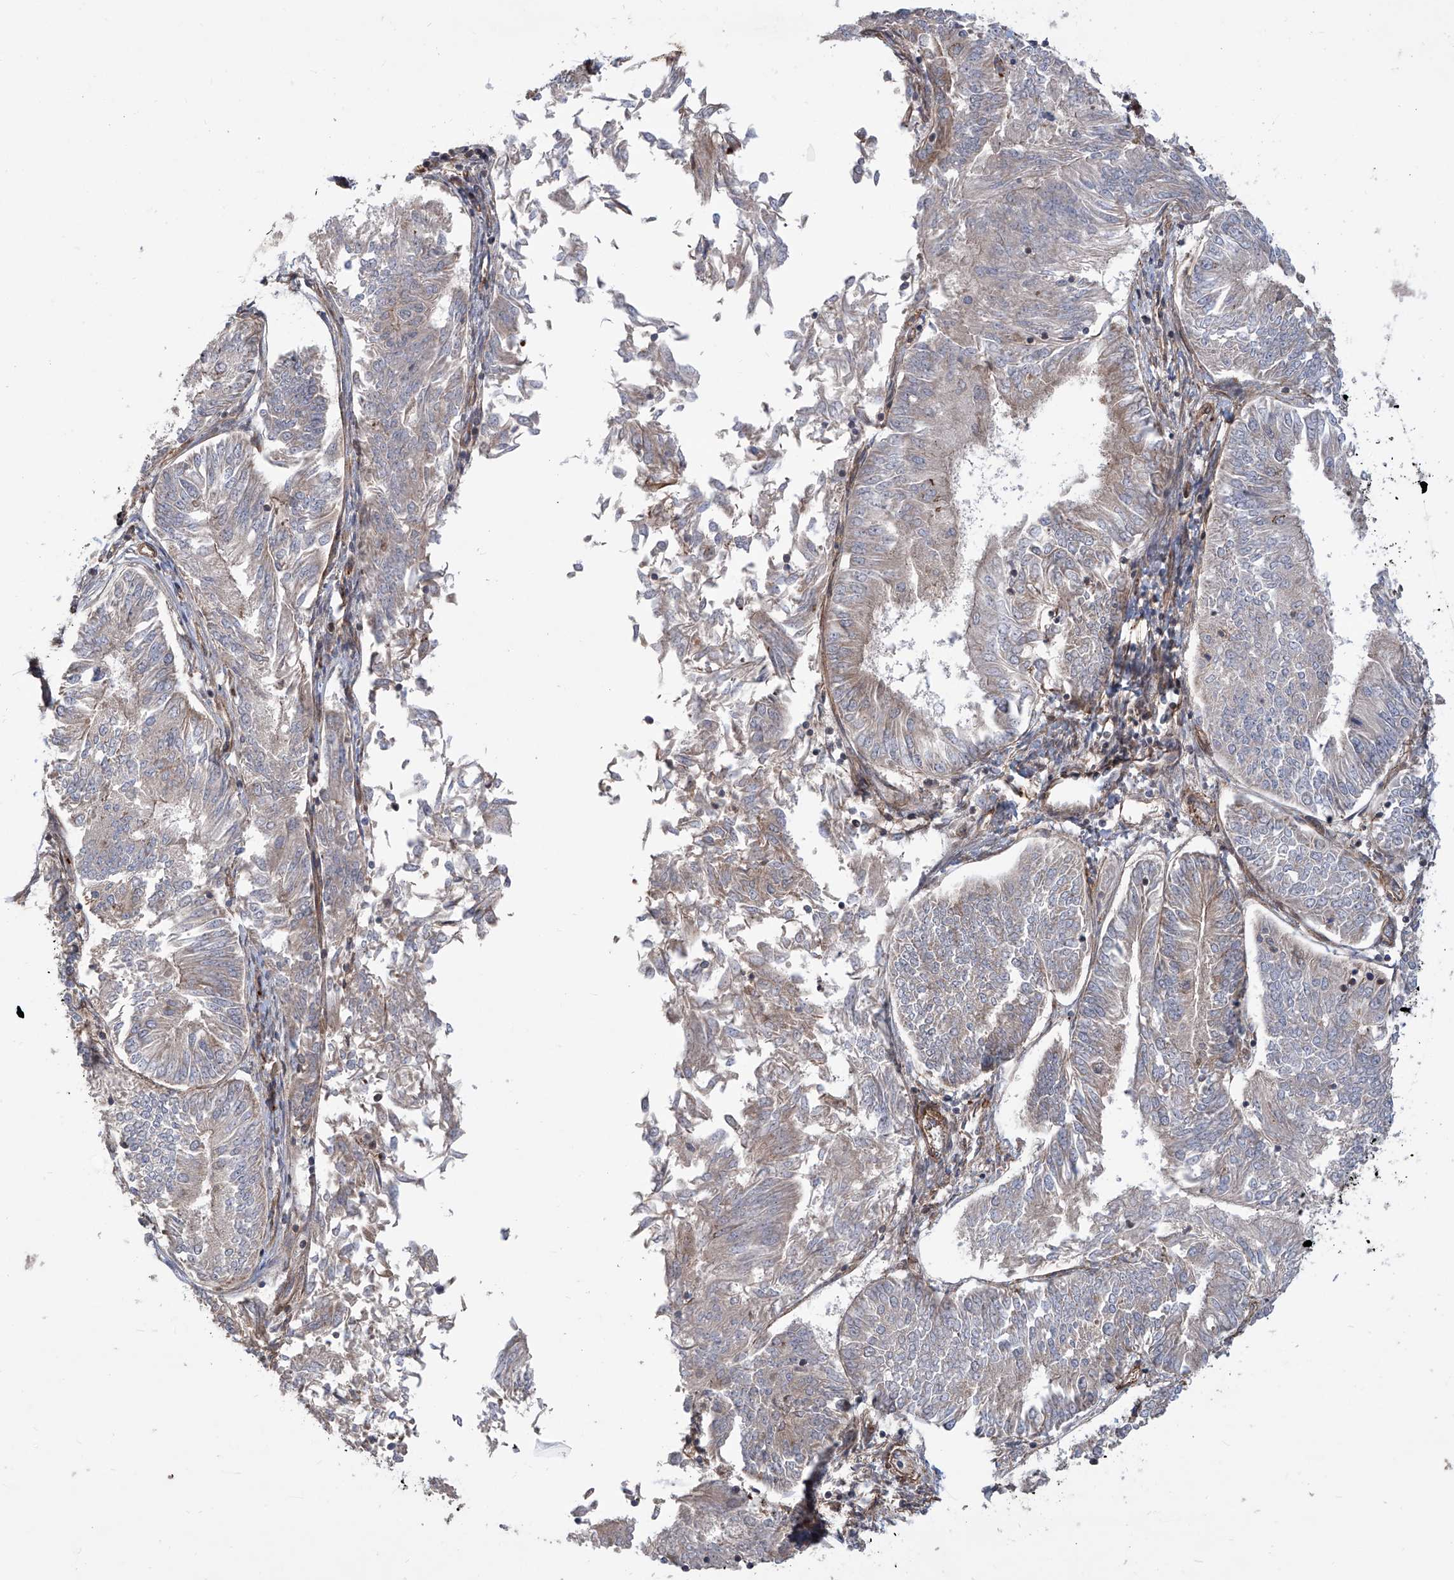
{"staining": {"intensity": "weak", "quantity": "25%-75%", "location": "cytoplasmic/membranous"}, "tissue": "endometrial cancer", "cell_type": "Tumor cells", "image_type": "cancer", "snomed": [{"axis": "morphology", "description": "Adenocarcinoma, NOS"}, {"axis": "topography", "description": "Endometrium"}], "caption": "Immunohistochemistry staining of endometrial cancer (adenocarcinoma), which displays low levels of weak cytoplasmic/membranous positivity in approximately 25%-75% of tumor cells indicating weak cytoplasmic/membranous protein expression. The staining was performed using DAB (brown) for protein detection and nuclei were counterstained in hematoxylin (blue).", "gene": "APAF1", "patient": {"sex": "female", "age": 58}}